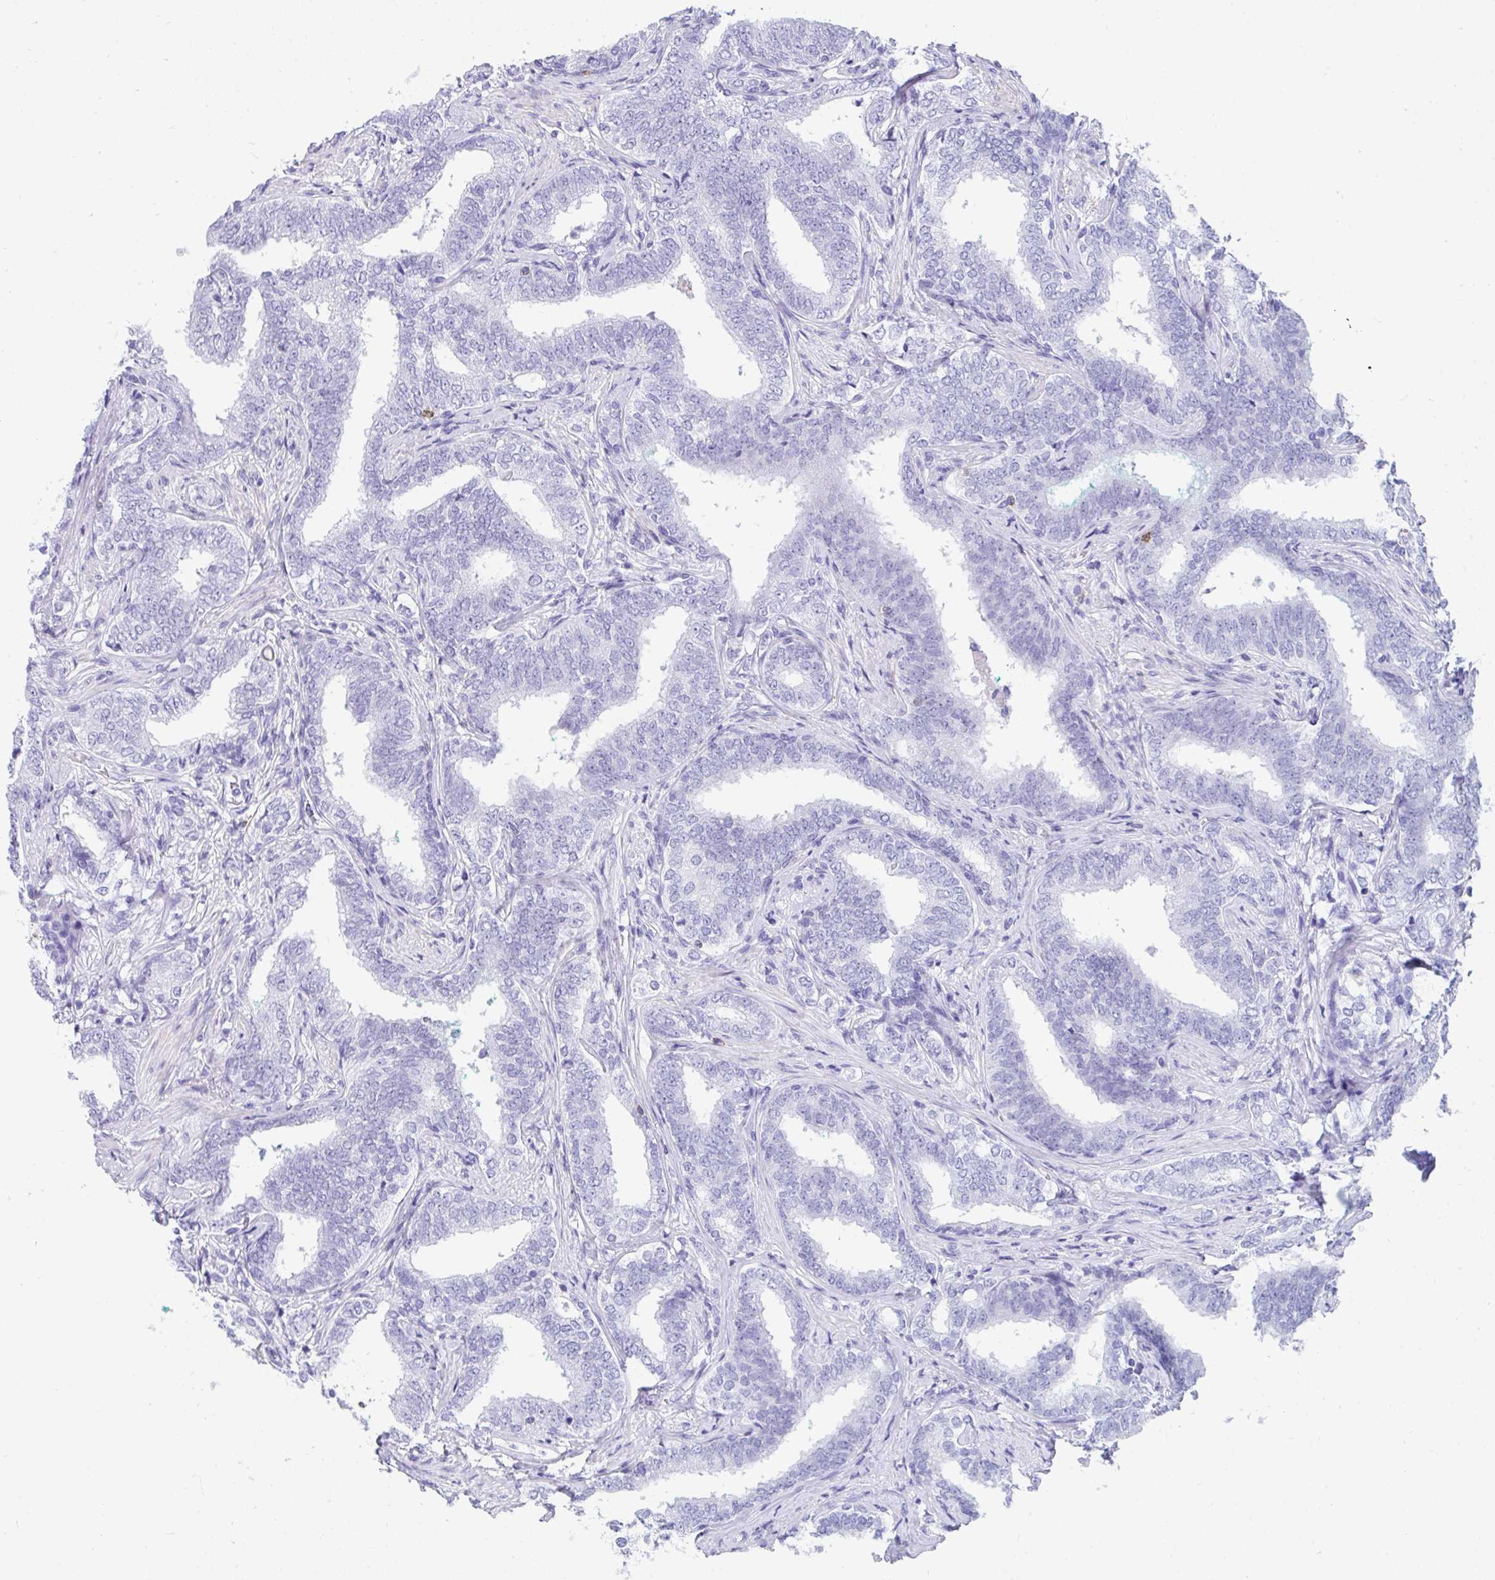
{"staining": {"intensity": "negative", "quantity": "none", "location": "none"}, "tissue": "prostate cancer", "cell_type": "Tumor cells", "image_type": "cancer", "snomed": [{"axis": "morphology", "description": "Adenocarcinoma, High grade"}, {"axis": "topography", "description": "Prostate"}], "caption": "Tumor cells are negative for brown protein staining in prostate cancer (high-grade adenocarcinoma).", "gene": "CD7", "patient": {"sex": "male", "age": 72}}